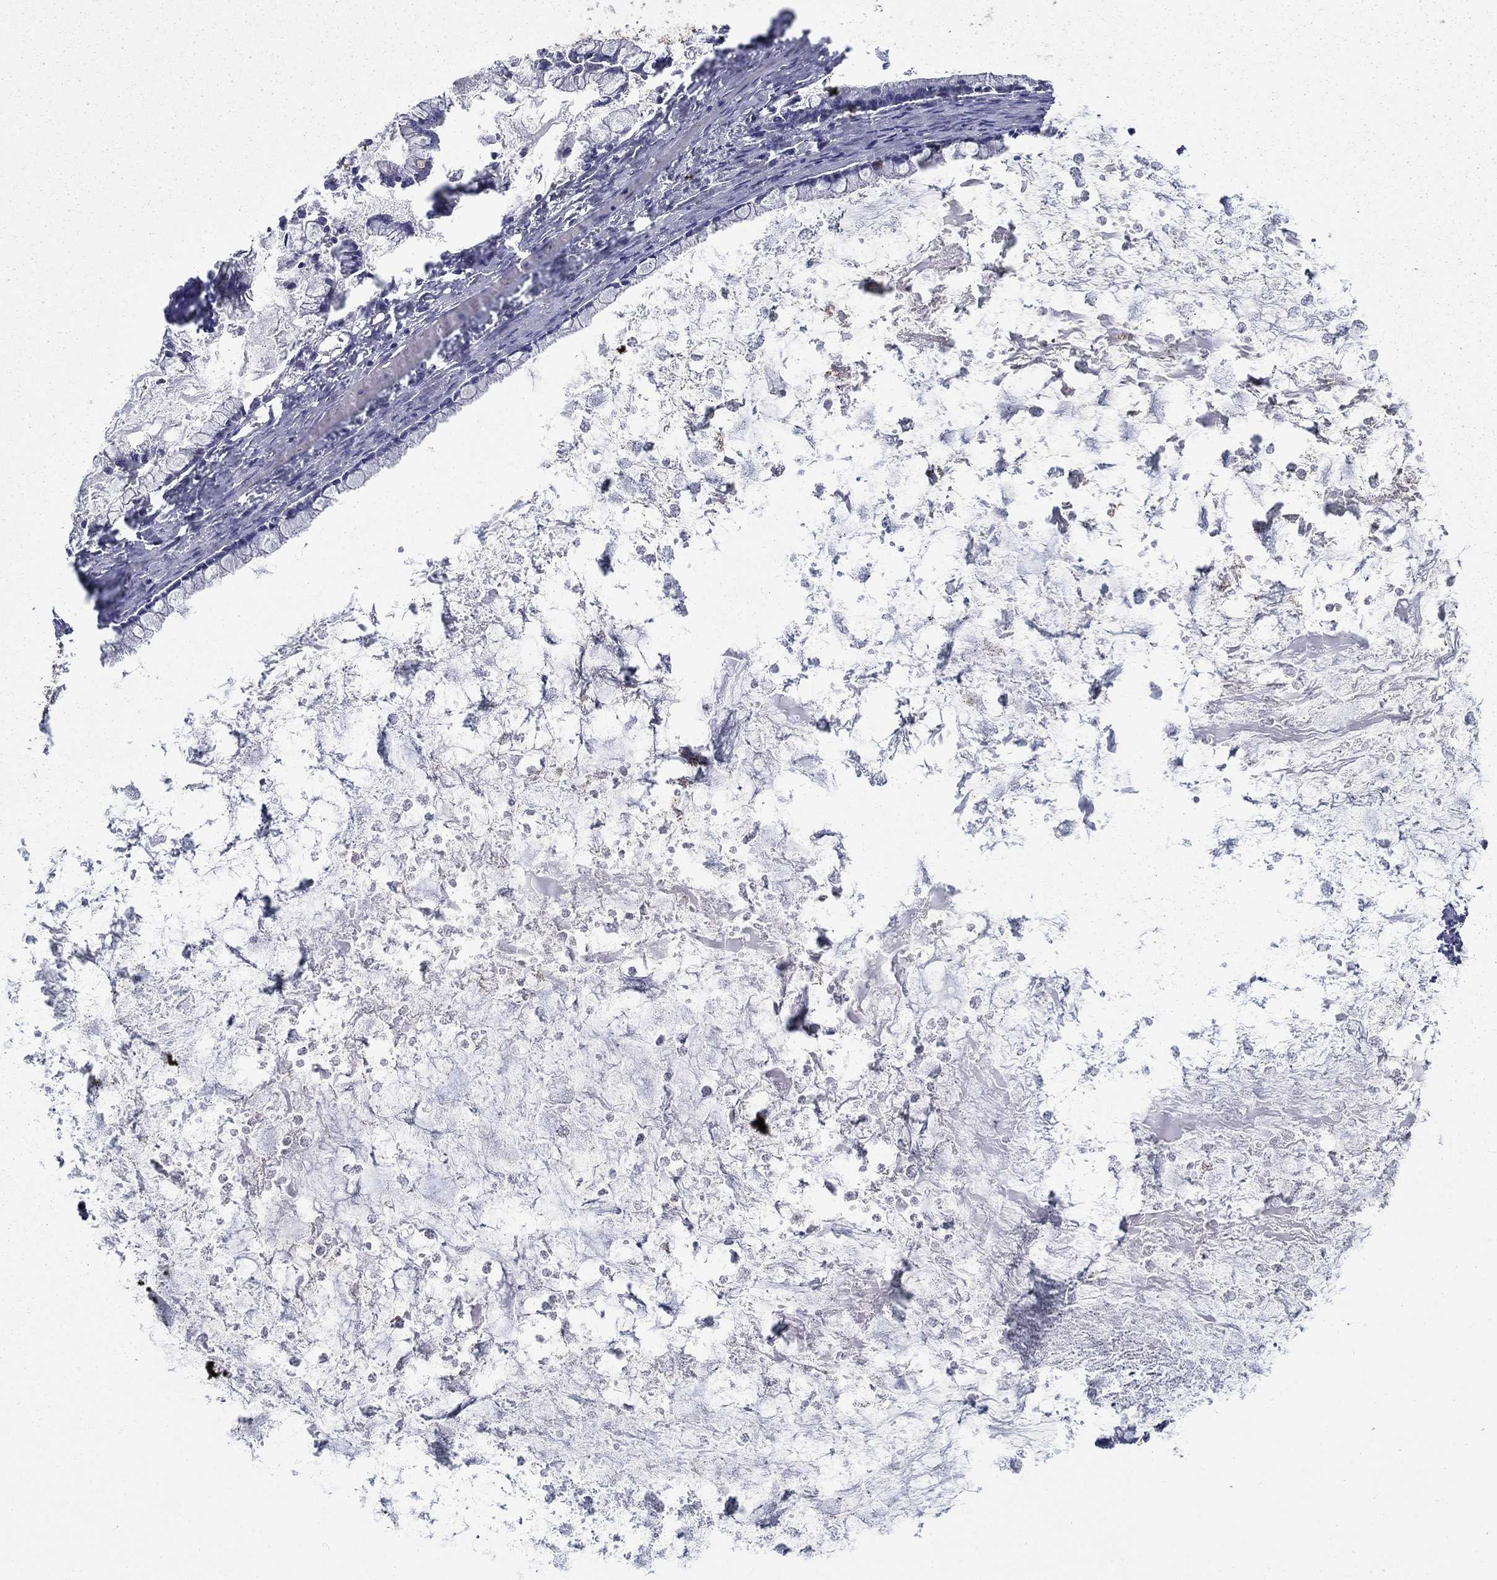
{"staining": {"intensity": "negative", "quantity": "none", "location": "none"}, "tissue": "ovarian cancer", "cell_type": "Tumor cells", "image_type": "cancer", "snomed": [{"axis": "morphology", "description": "Cystadenocarcinoma, mucinous, NOS"}, {"axis": "topography", "description": "Ovary"}], "caption": "DAB (3,3'-diaminobenzidine) immunohistochemical staining of mucinous cystadenocarcinoma (ovarian) demonstrates no significant staining in tumor cells.", "gene": "NIT2", "patient": {"sex": "female", "age": 67}}